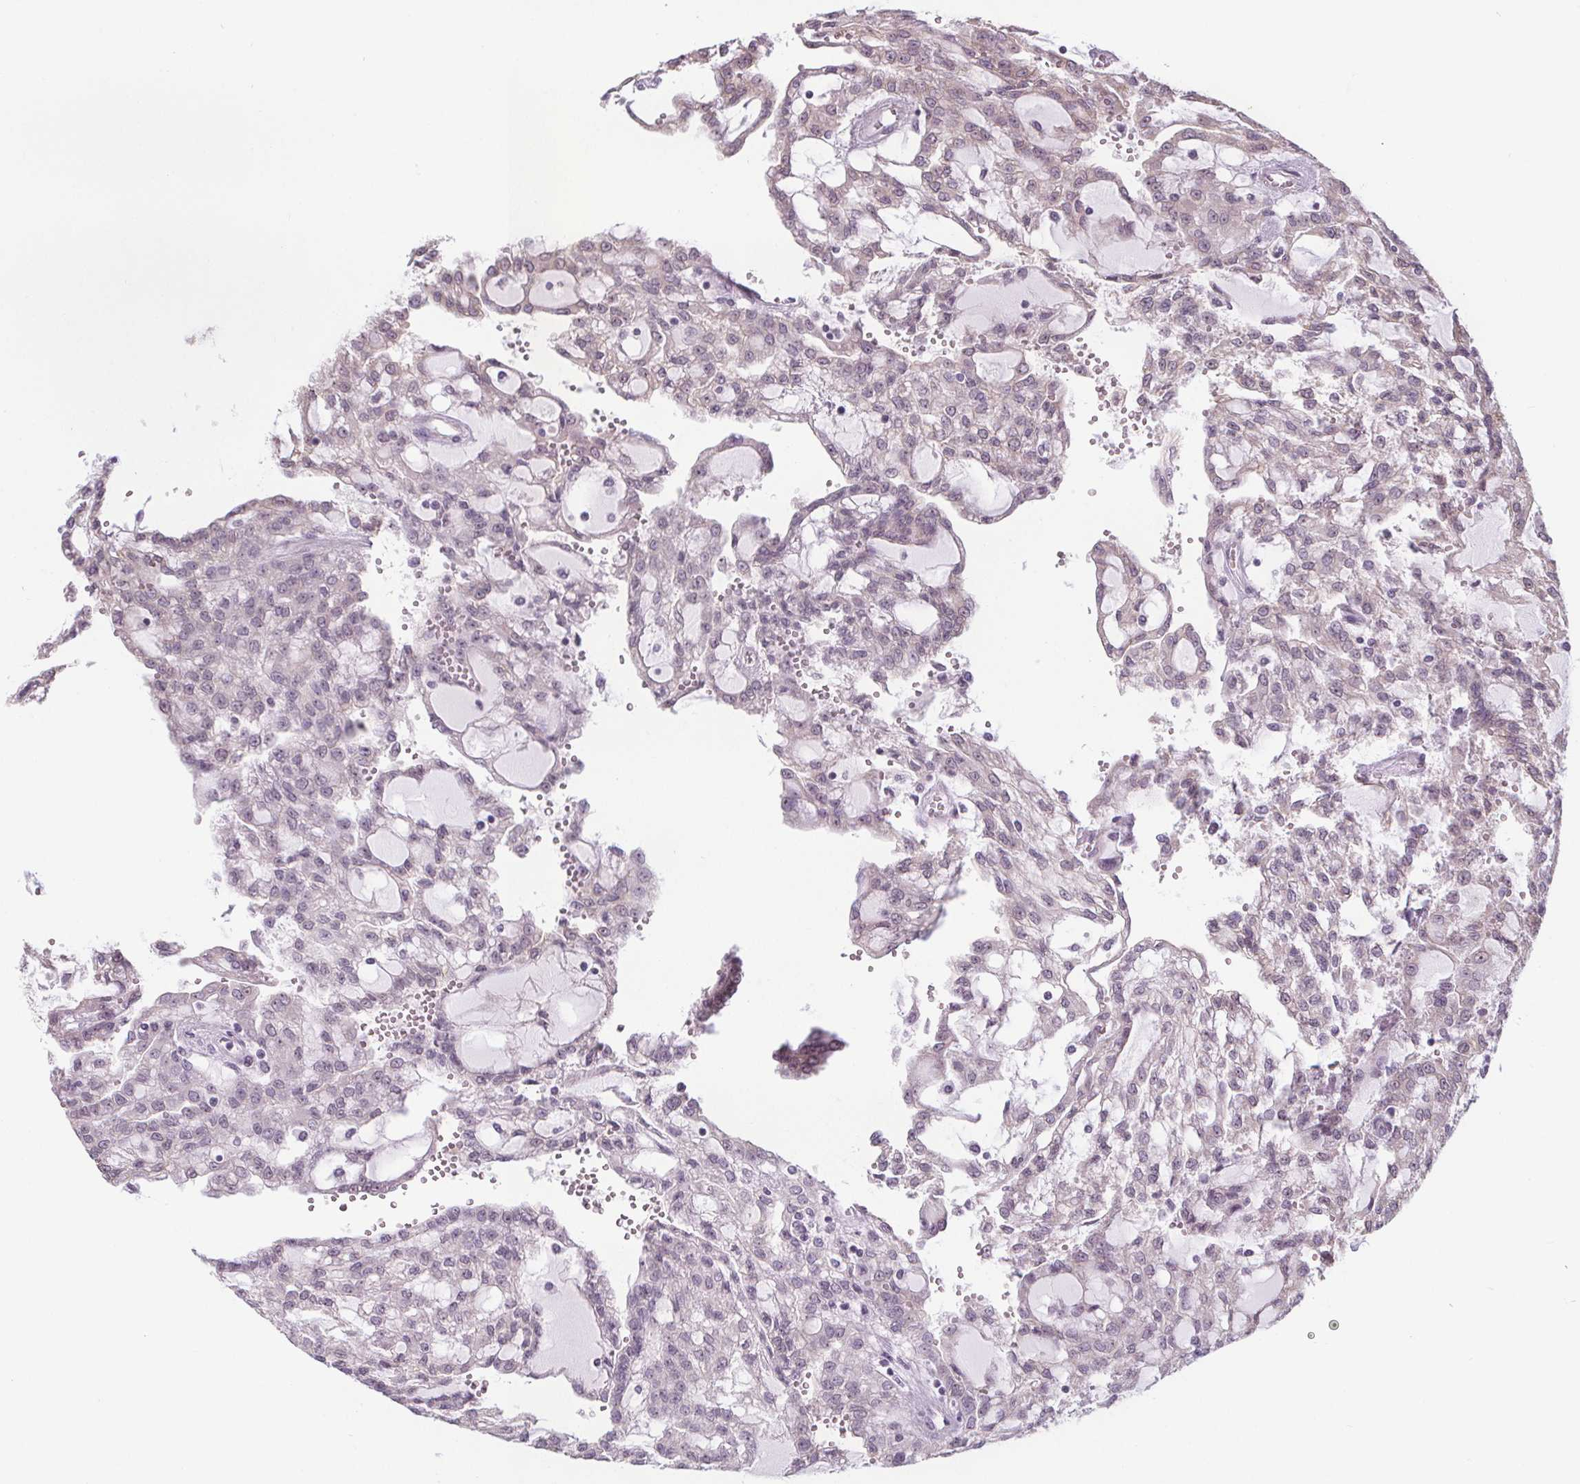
{"staining": {"intensity": "weak", "quantity": "<25%", "location": "nuclear"}, "tissue": "renal cancer", "cell_type": "Tumor cells", "image_type": "cancer", "snomed": [{"axis": "morphology", "description": "Adenocarcinoma, NOS"}, {"axis": "topography", "description": "Kidney"}], "caption": "High magnification brightfield microscopy of adenocarcinoma (renal) stained with DAB (brown) and counterstained with hematoxylin (blue): tumor cells show no significant expression.", "gene": "NOLC1", "patient": {"sex": "male", "age": 63}}